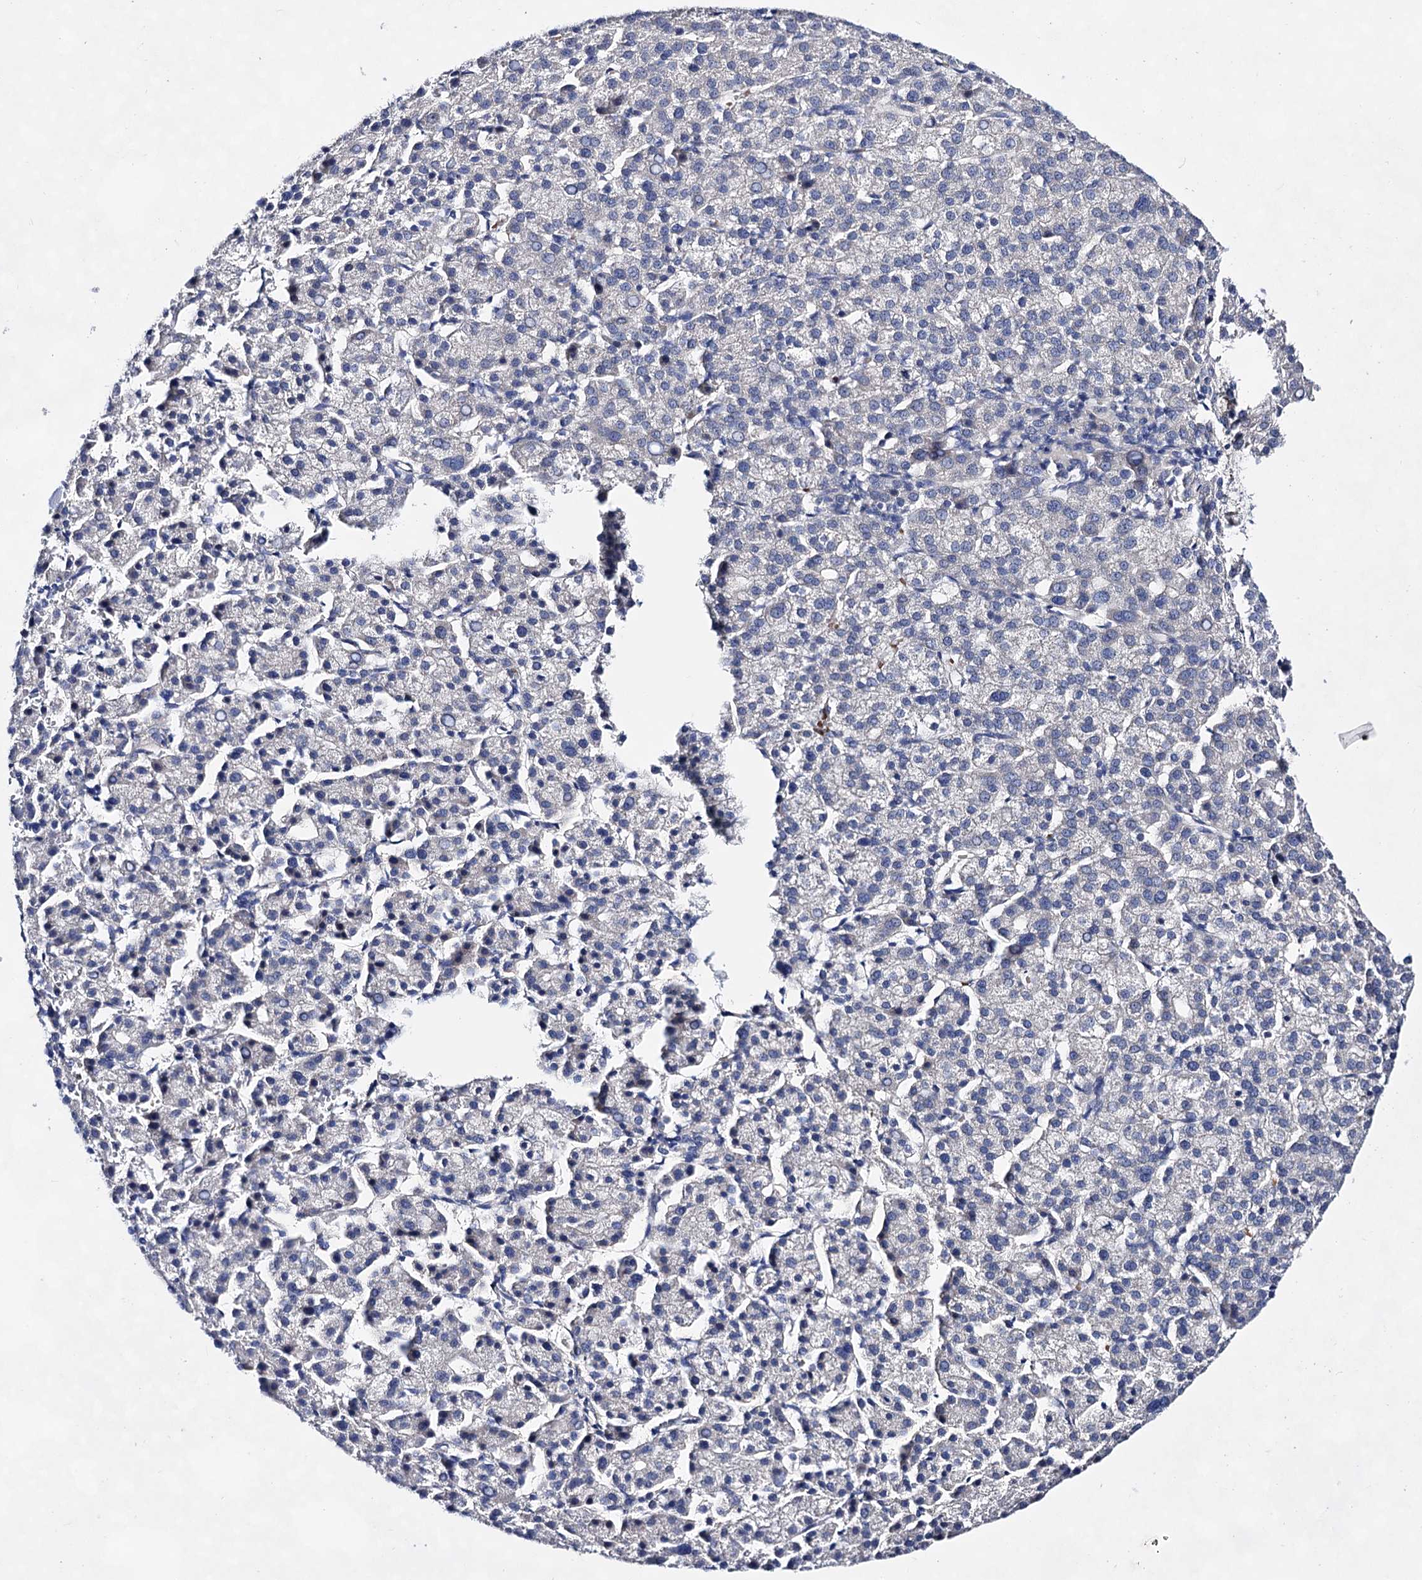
{"staining": {"intensity": "negative", "quantity": "none", "location": "none"}, "tissue": "liver cancer", "cell_type": "Tumor cells", "image_type": "cancer", "snomed": [{"axis": "morphology", "description": "Carcinoma, Hepatocellular, NOS"}, {"axis": "topography", "description": "Liver"}], "caption": "Immunohistochemical staining of human liver cancer reveals no significant positivity in tumor cells.", "gene": "PLIN1", "patient": {"sex": "female", "age": 58}}